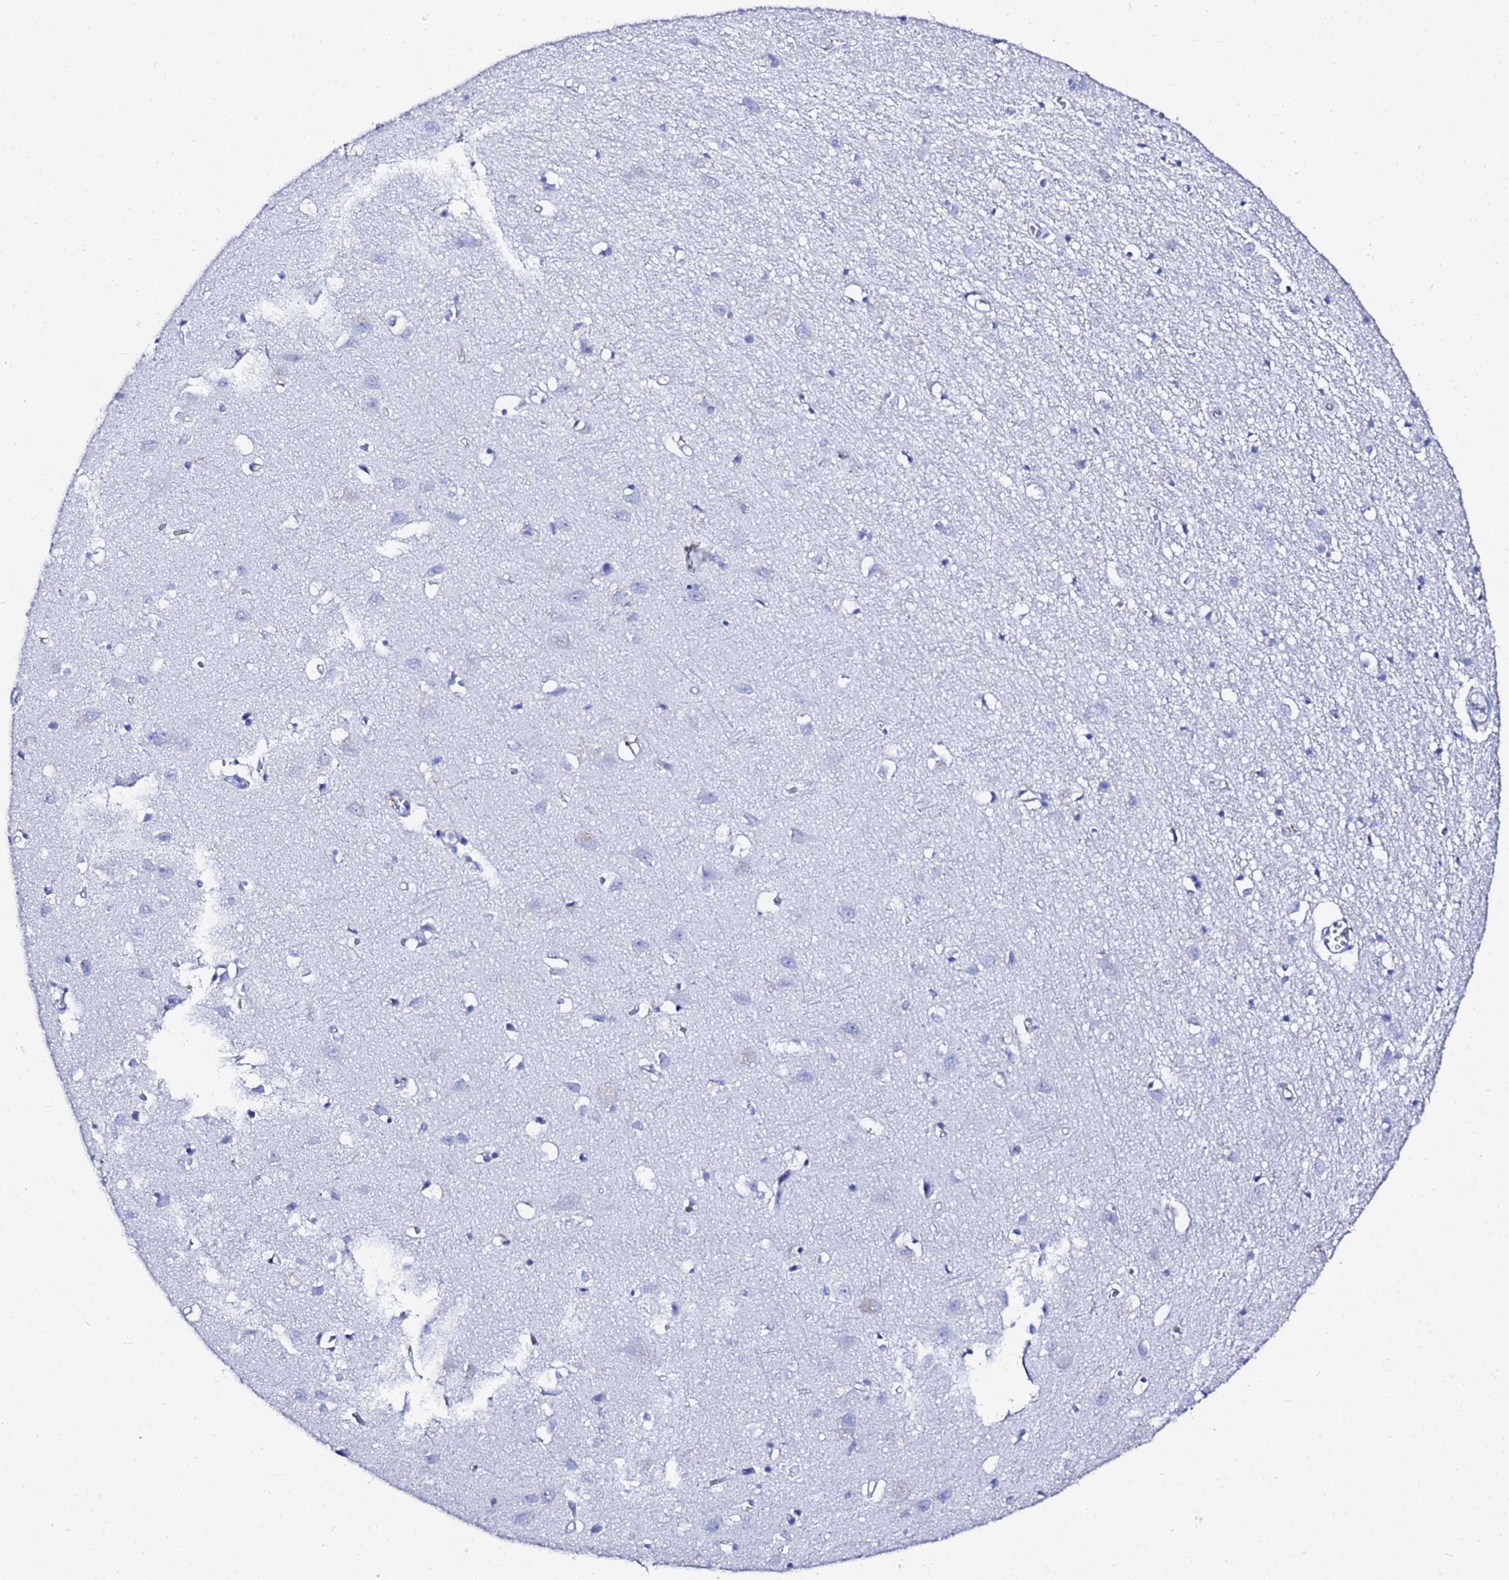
{"staining": {"intensity": "negative", "quantity": "none", "location": "none"}, "tissue": "cerebral cortex", "cell_type": "Endothelial cells", "image_type": "normal", "snomed": [{"axis": "morphology", "description": "Normal tissue, NOS"}, {"axis": "topography", "description": "Cerebral cortex"}], "caption": "Human cerebral cortex stained for a protein using immunohistochemistry reveals no positivity in endothelial cells.", "gene": "GGT1", "patient": {"sex": "female", "age": 64}}